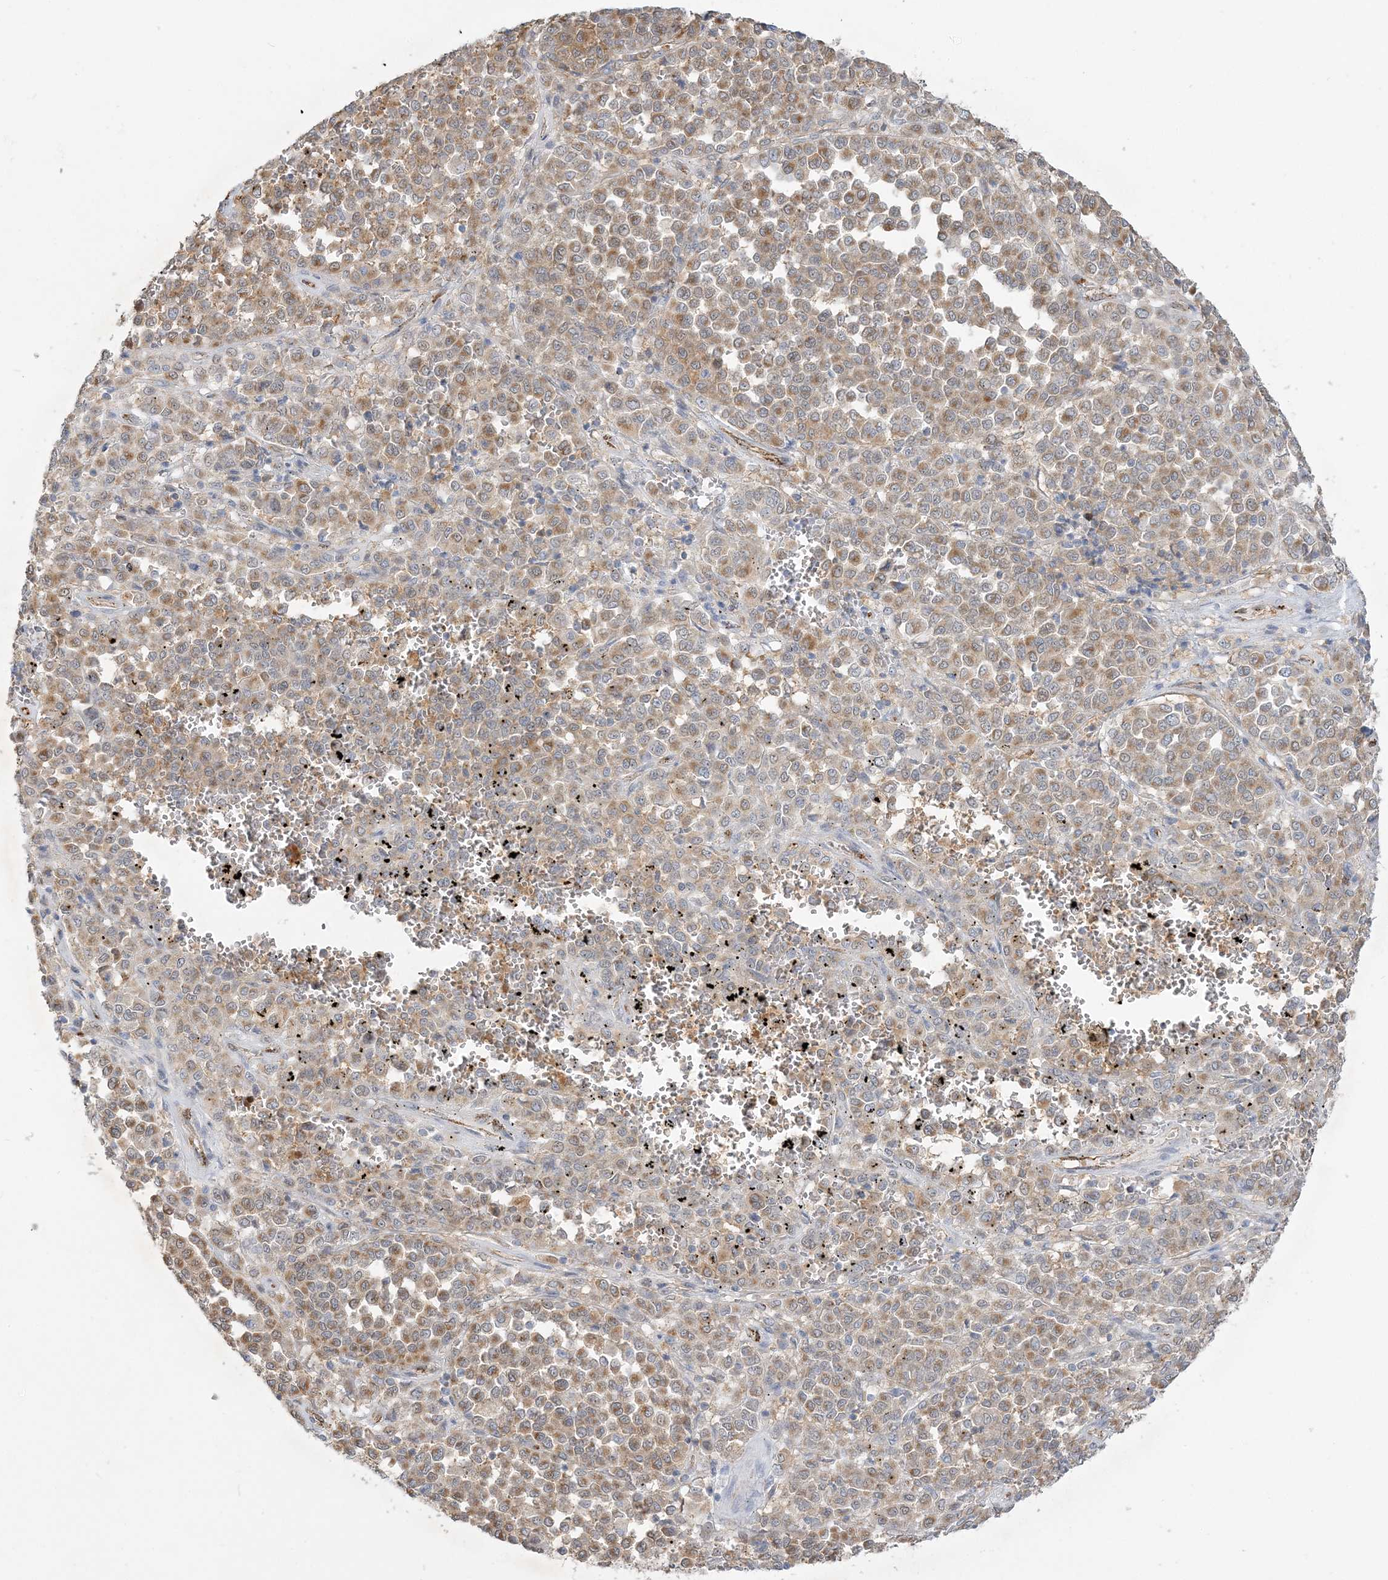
{"staining": {"intensity": "moderate", "quantity": ">75%", "location": "cytoplasmic/membranous"}, "tissue": "melanoma", "cell_type": "Tumor cells", "image_type": "cancer", "snomed": [{"axis": "morphology", "description": "Malignant melanoma, Metastatic site"}, {"axis": "topography", "description": "Pancreas"}], "caption": "Malignant melanoma (metastatic site) tissue demonstrates moderate cytoplasmic/membranous expression in about >75% of tumor cells, visualized by immunohistochemistry.", "gene": "INPP1", "patient": {"sex": "female", "age": 30}}